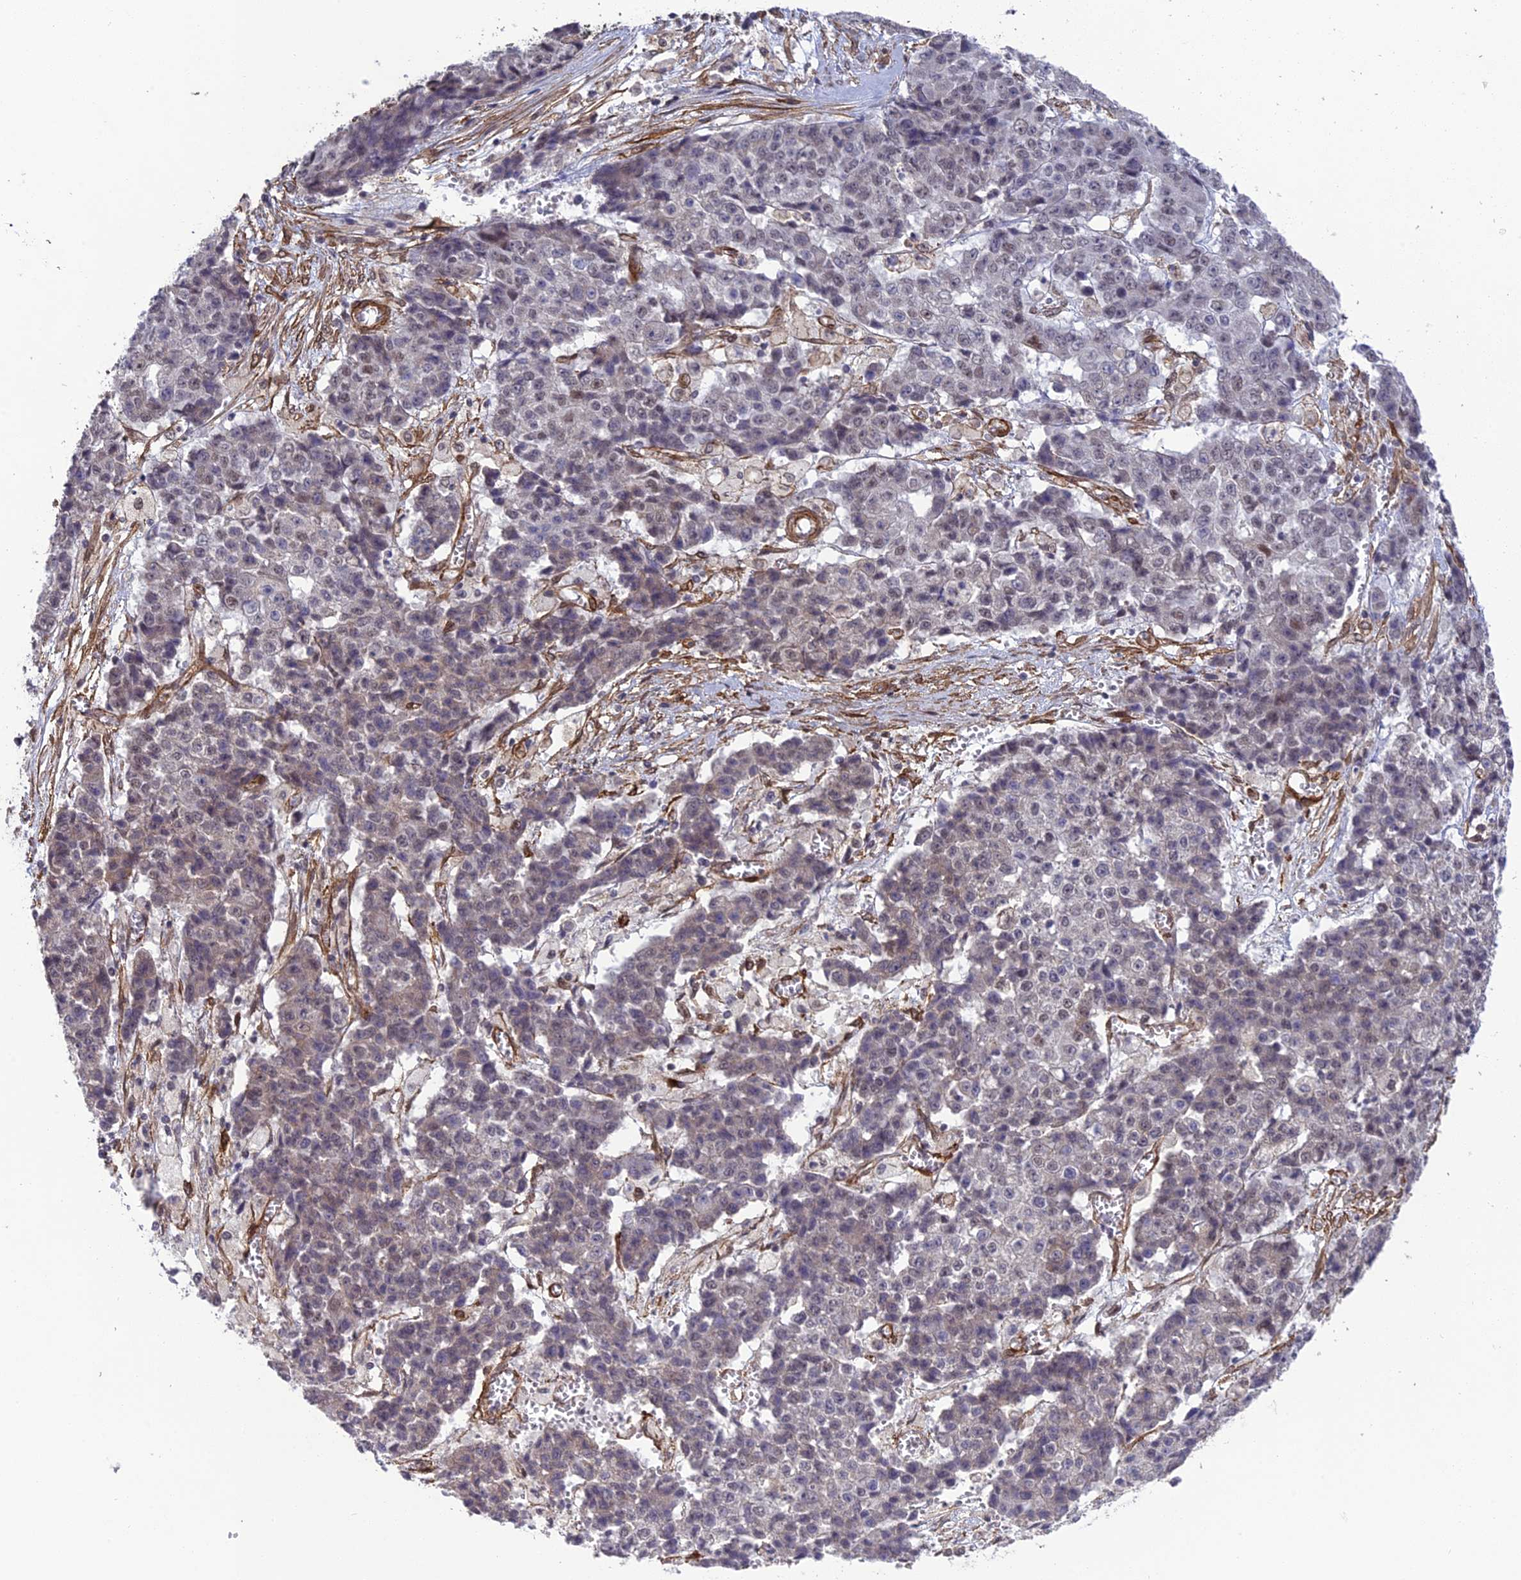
{"staining": {"intensity": "negative", "quantity": "none", "location": "none"}, "tissue": "ovarian cancer", "cell_type": "Tumor cells", "image_type": "cancer", "snomed": [{"axis": "morphology", "description": "Carcinoma, endometroid"}, {"axis": "topography", "description": "Ovary"}], "caption": "This is an immunohistochemistry image of endometroid carcinoma (ovarian). There is no staining in tumor cells.", "gene": "TNS1", "patient": {"sex": "female", "age": 42}}